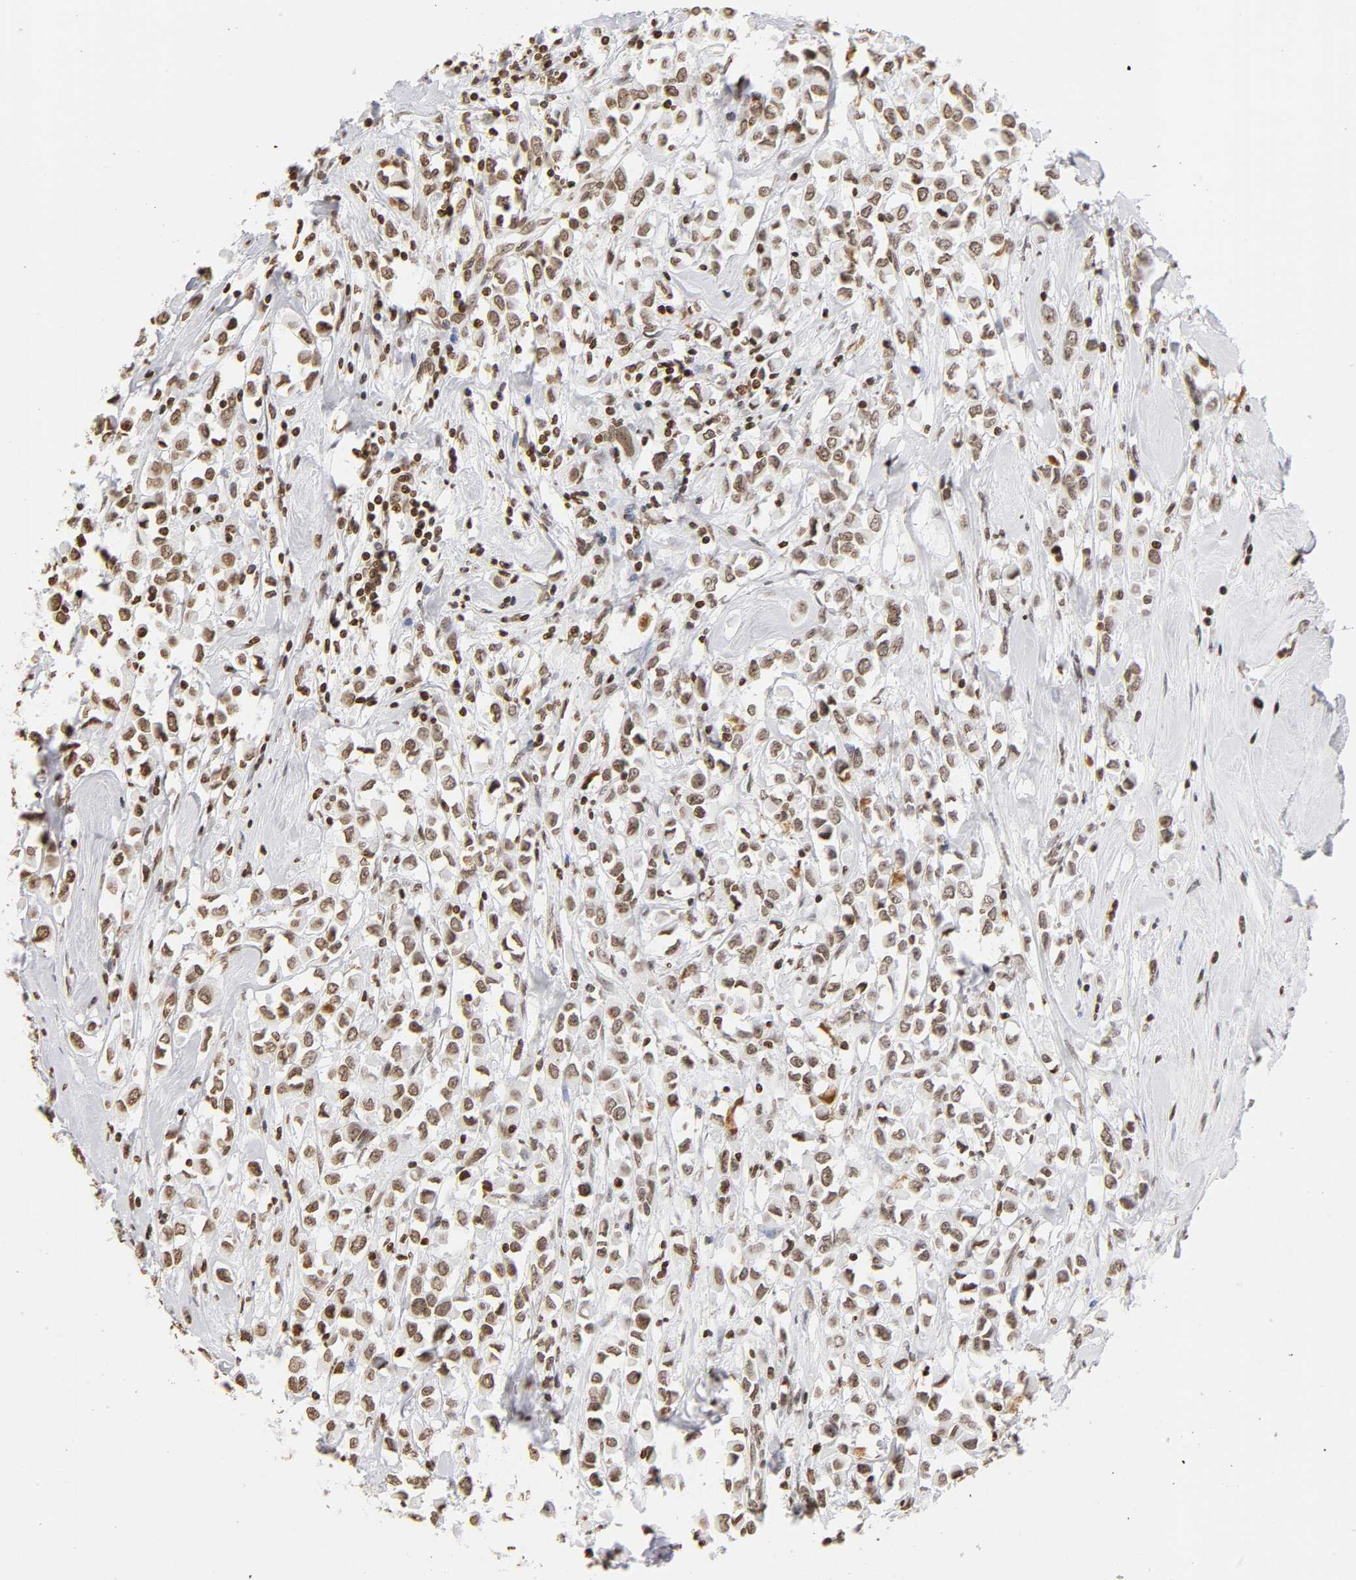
{"staining": {"intensity": "weak", "quantity": ">75%", "location": "nuclear"}, "tissue": "breast cancer", "cell_type": "Tumor cells", "image_type": "cancer", "snomed": [{"axis": "morphology", "description": "Duct carcinoma"}, {"axis": "topography", "description": "Breast"}], "caption": "A brown stain labels weak nuclear staining of a protein in intraductal carcinoma (breast) tumor cells.", "gene": "H2AC12", "patient": {"sex": "female", "age": 61}}